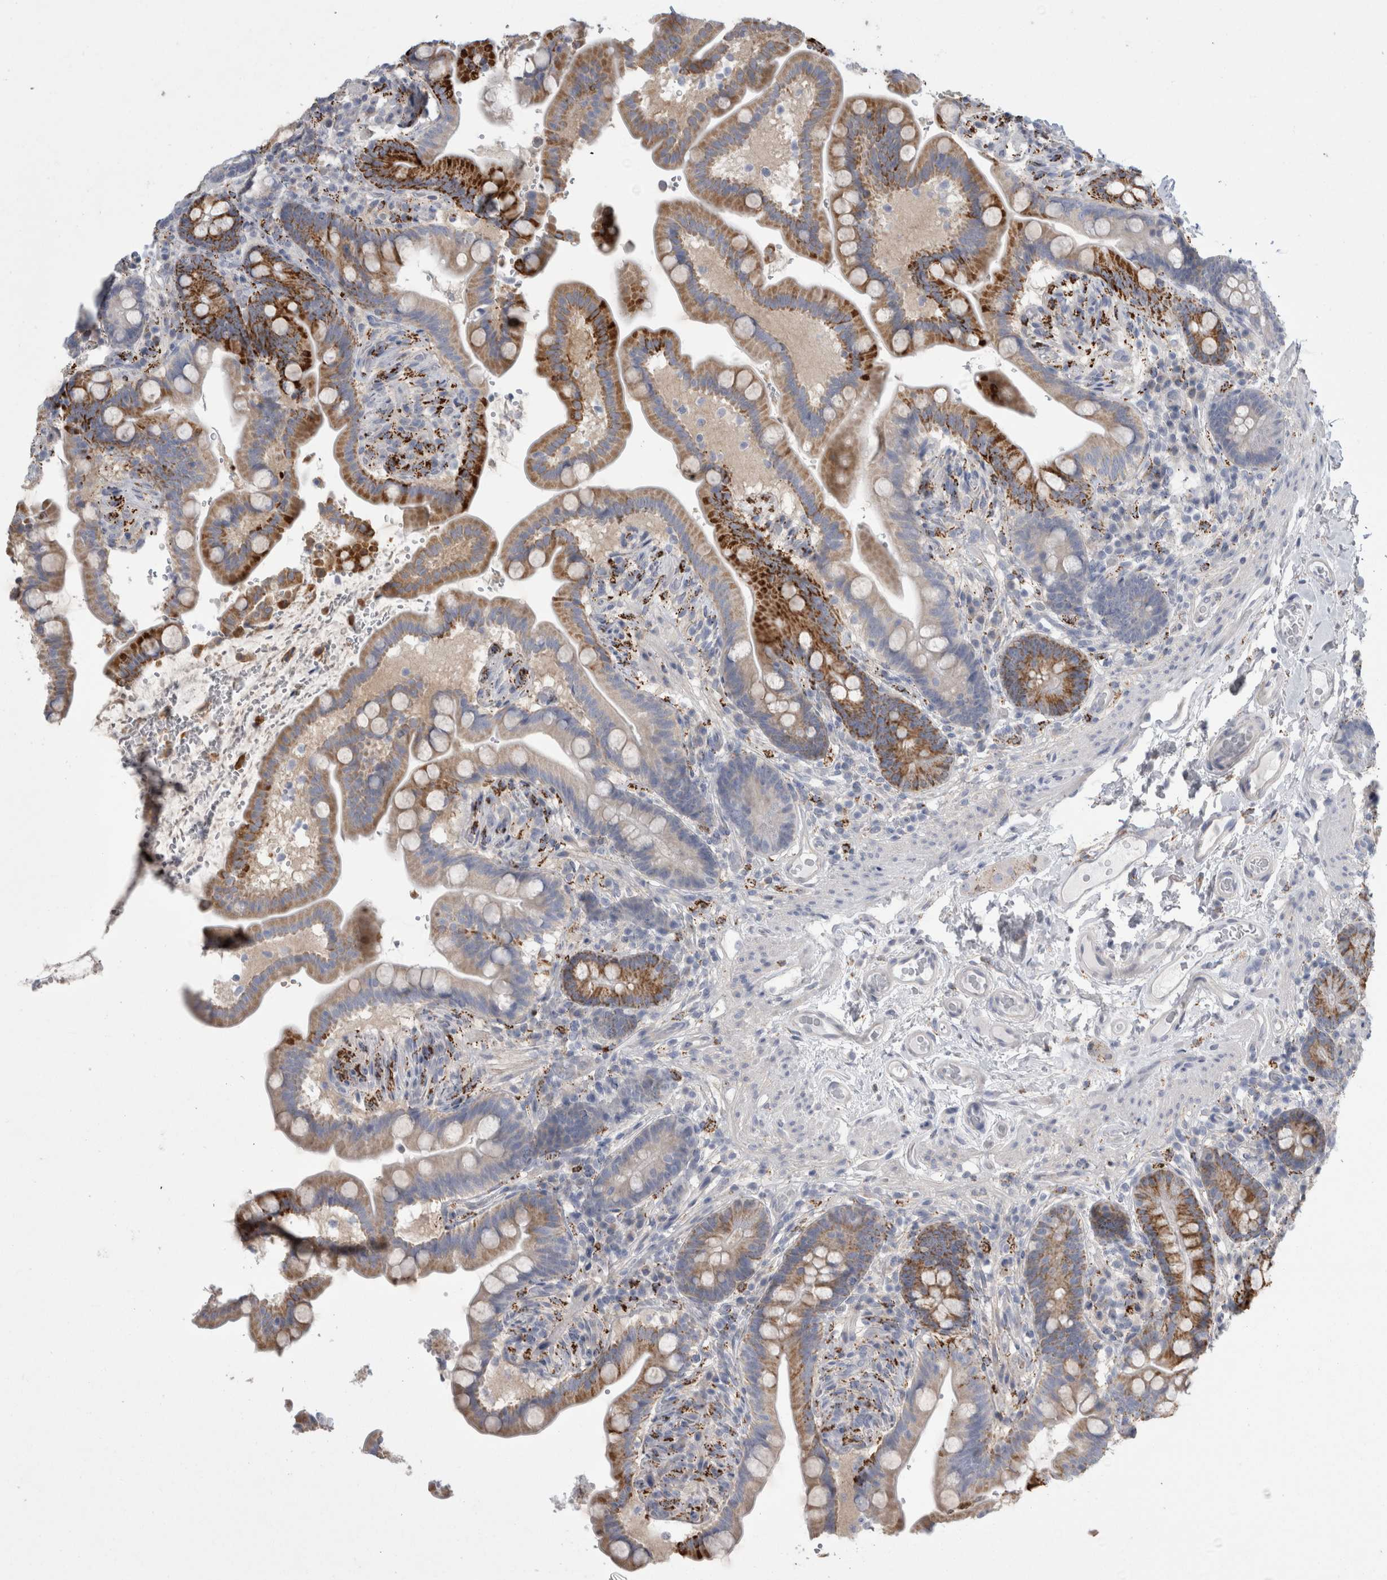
{"staining": {"intensity": "negative", "quantity": "none", "location": "none"}, "tissue": "colon", "cell_type": "Endothelial cells", "image_type": "normal", "snomed": [{"axis": "morphology", "description": "Normal tissue, NOS"}, {"axis": "topography", "description": "Smooth muscle"}, {"axis": "topography", "description": "Colon"}], "caption": "Immunohistochemical staining of unremarkable colon shows no significant positivity in endothelial cells.", "gene": "GATM", "patient": {"sex": "male", "age": 73}}